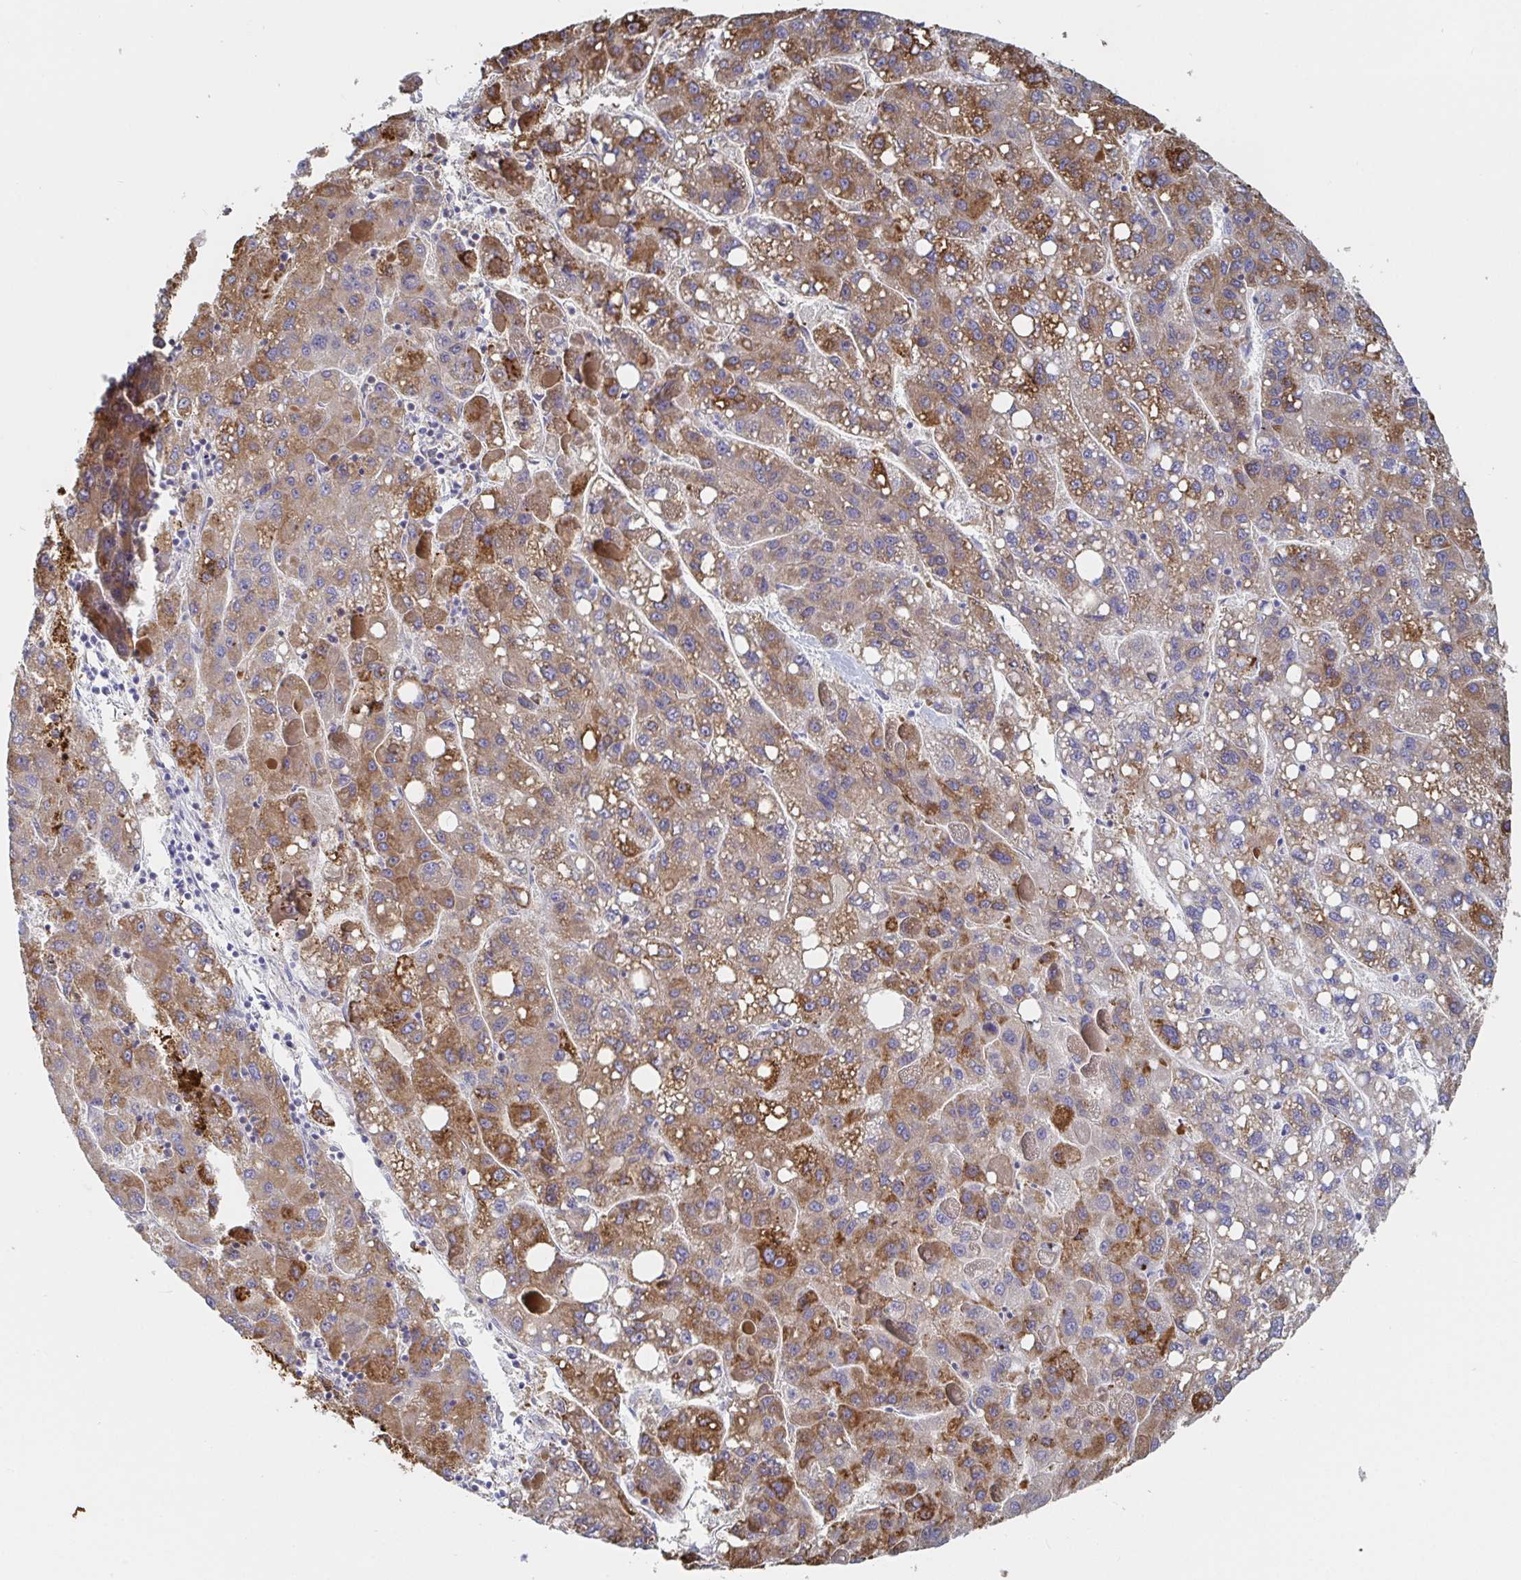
{"staining": {"intensity": "moderate", "quantity": ">75%", "location": "cytoplasmic/membranous"}, "tissue": "liver cancer", "cell_type": "Tumor cells", "image_type": "cancer", "snomed": [{"axis": "morphology", "description": "Carcinoma, Hepatocellular, NOS"}, {"axis": "topography", "description": "Liver"}], "caption": "Liver cancer stained with DAB immunohistochemistry (IHC) shows medium levels of moderate cytoplasmic/membranous staining in approximately >75% of tumor cells.", "gene": "ZNF430", "patient": {"sex": "female", "age": 82}}